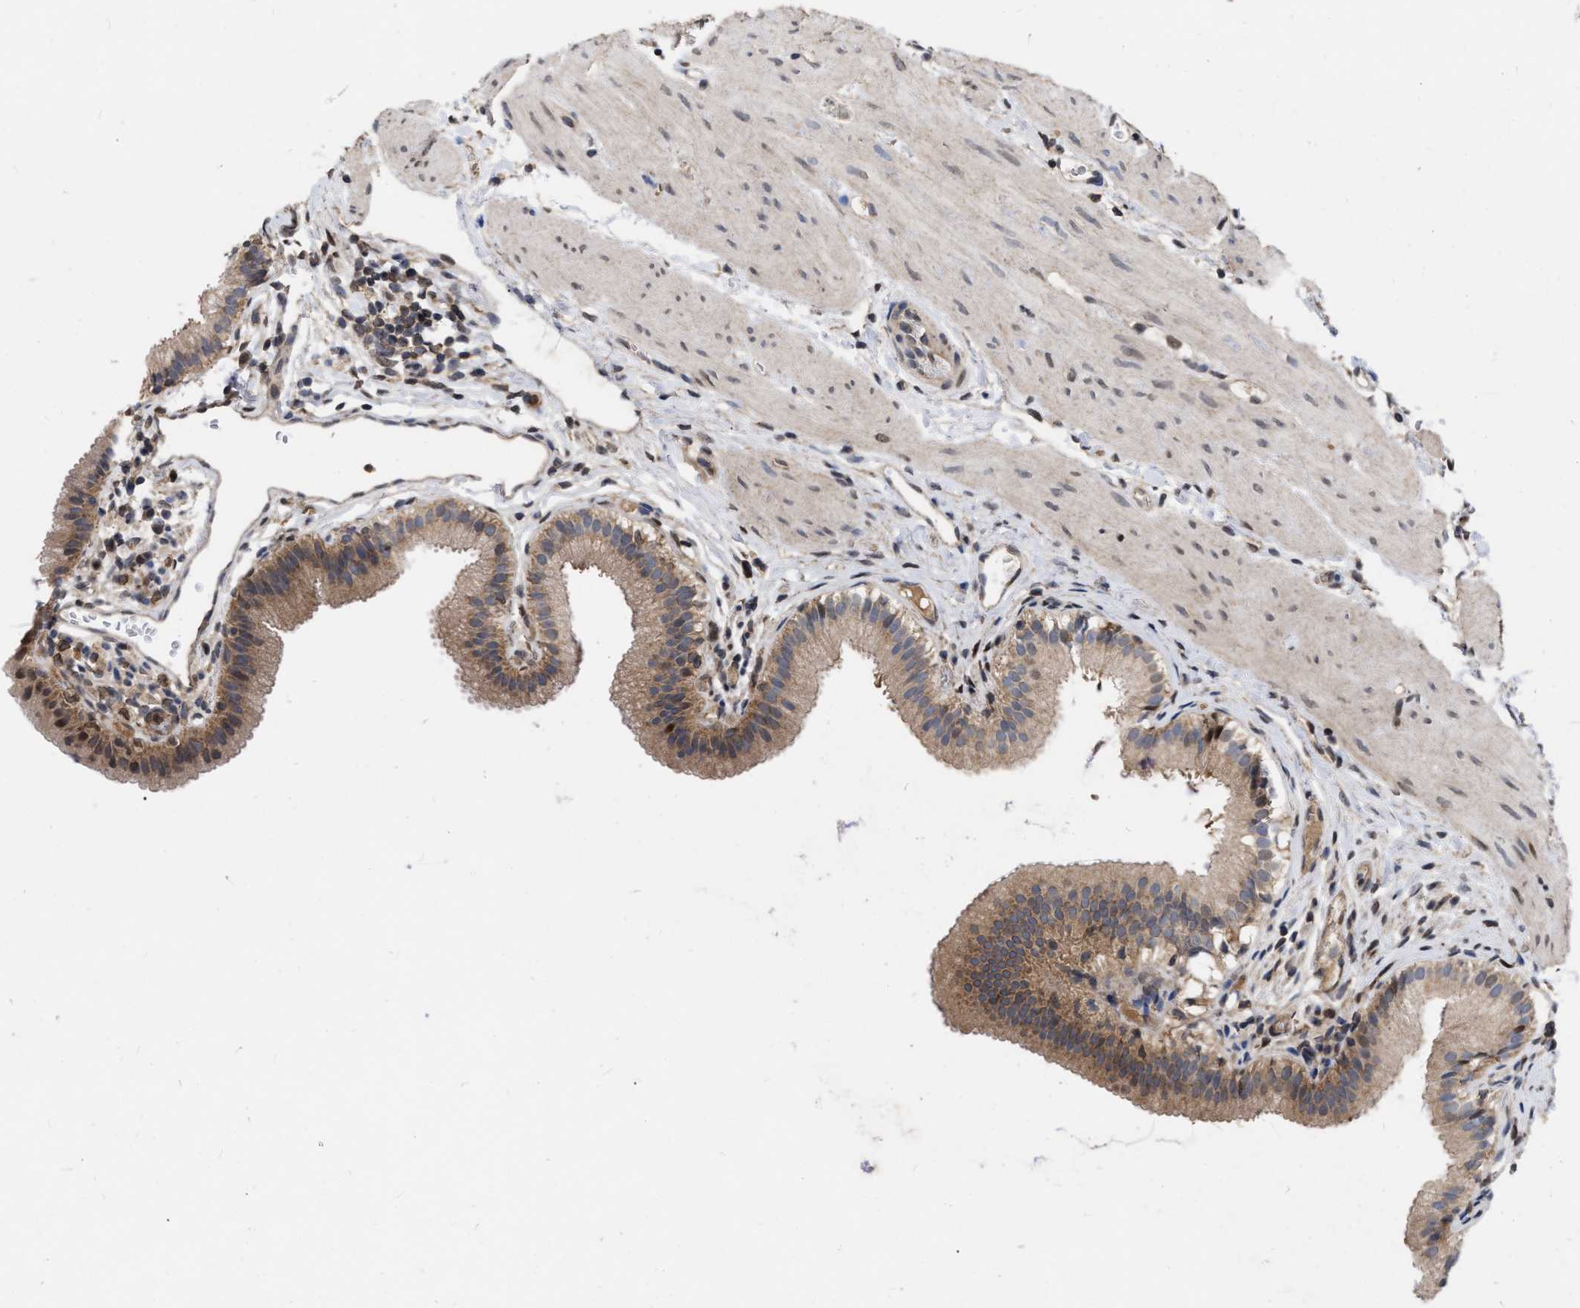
{"staining": {"intensity": "moderate", "quantity": ">75%", "location": "cytoplasmic/membranous,nuclear"}, "tissue": "gallbladder", "cell_type": "Glandular cells", "image_type": "normal", "snomed": [{"axis": "morphology", "description": "Normal tissue, NOS"}, {"axis": "topography", "description": "Gallbladder"}], "caption": "The immunohistochemical stain highlights moderate cytoplasmic/membranous,nuclear positivity in glandular cells of benign gallbladder. (IHC, brightfield microscopy, high magnification).", "gene": "MDM4", "patient": {"sex": "female", "age": 26}}